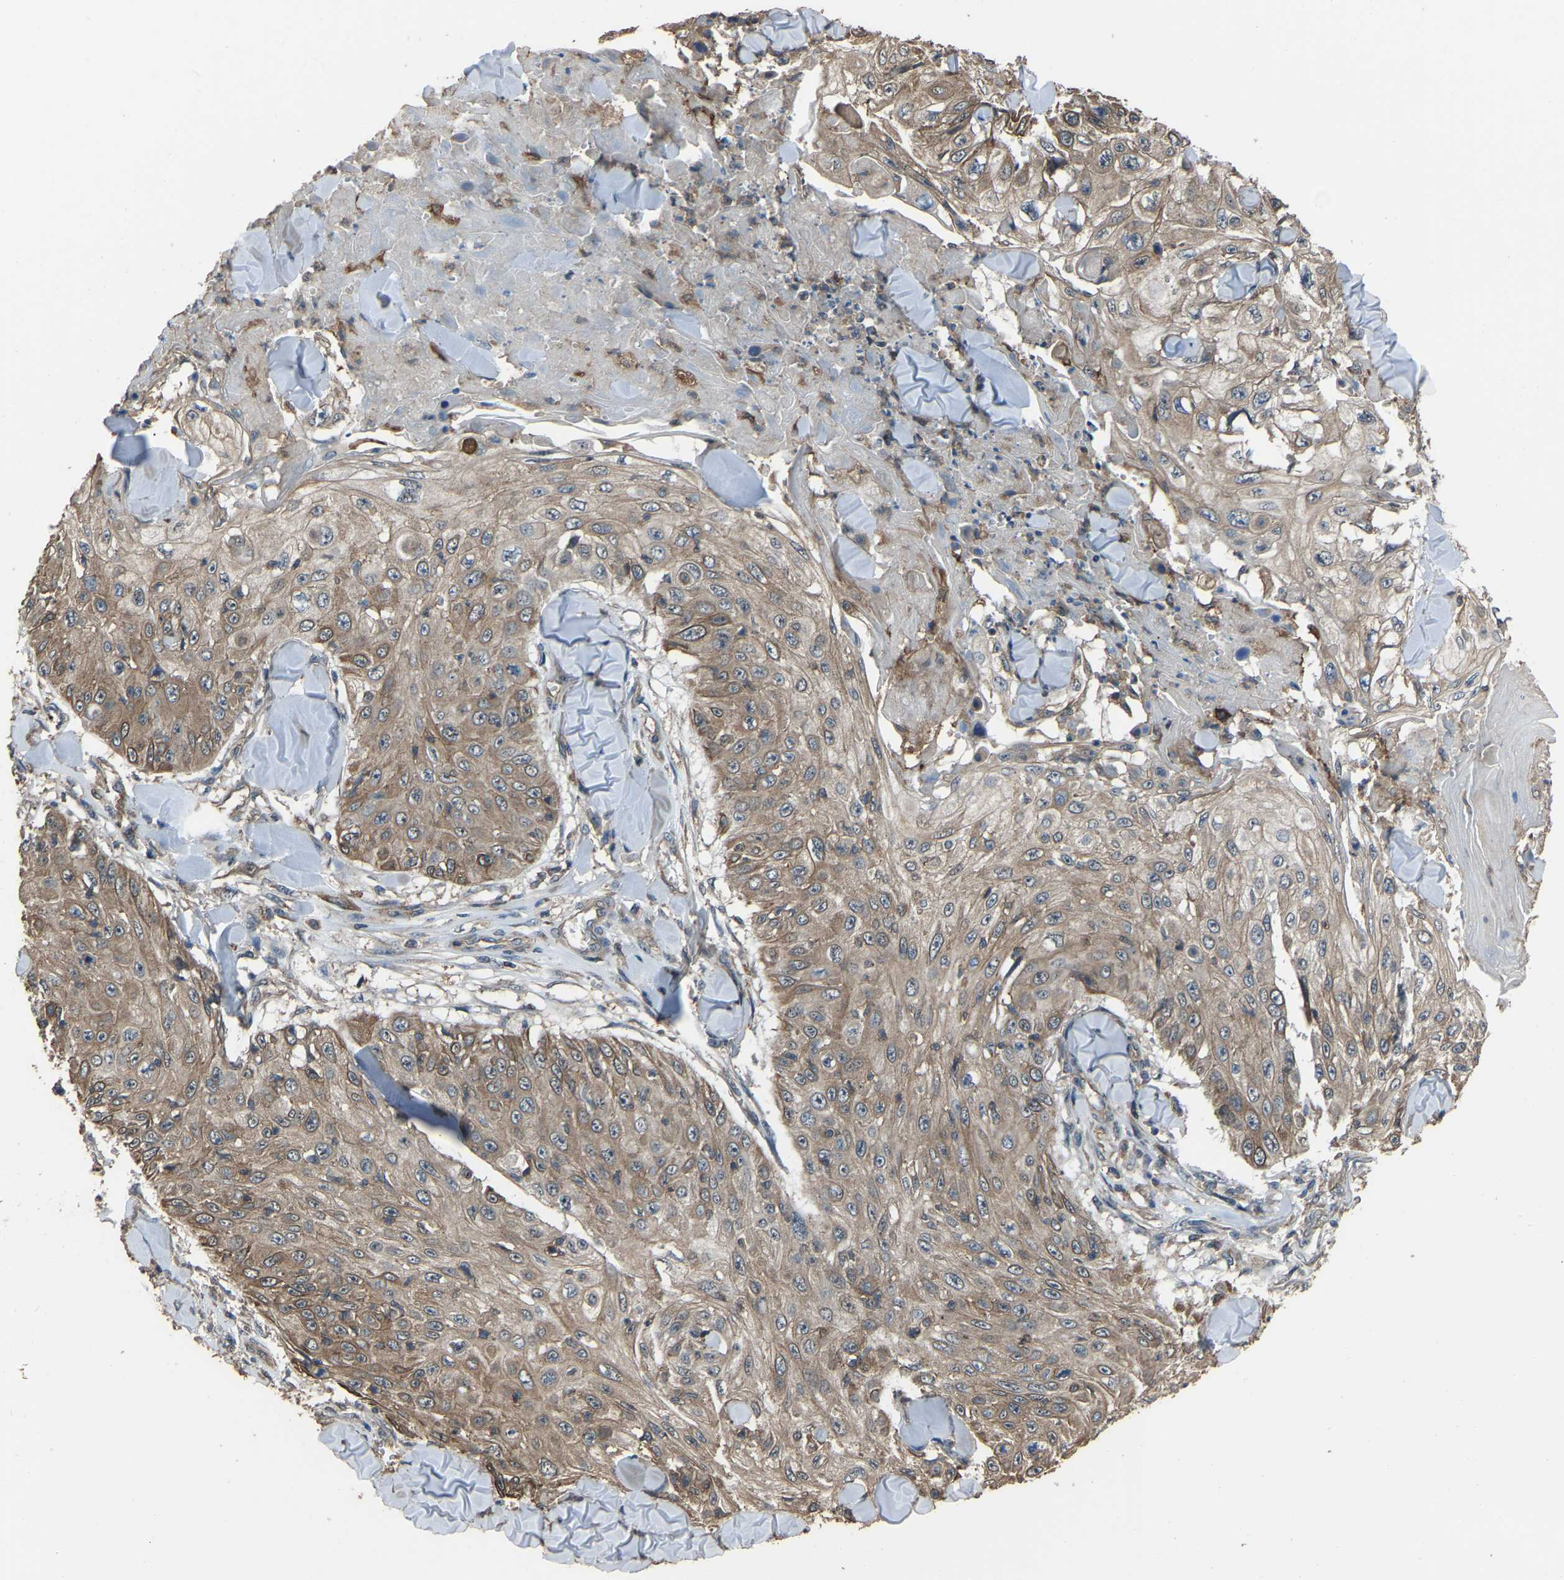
{"staining": {"intensity": "weak", "quantity": ">75%", "location": "cytoplasmic/membranous"}, "tissue": "skin cancer", "cell_type": "Tumor cells", "image_type": "cancer", "snomed": [{"axis": "morphology", "description": "Squamous cell carcinoma, NOS"}, {"axis": "topography", "description": "Skin"}], "caption": "This photomicrograph demonstrates immunohistochemistry (IHC) staining of skin cancer, with low weak cytoplasmic/membranous staining in about >75% of tumor cells.", "gene": "SLC4A2", "patient": {"sex": "male", "age": 86}}